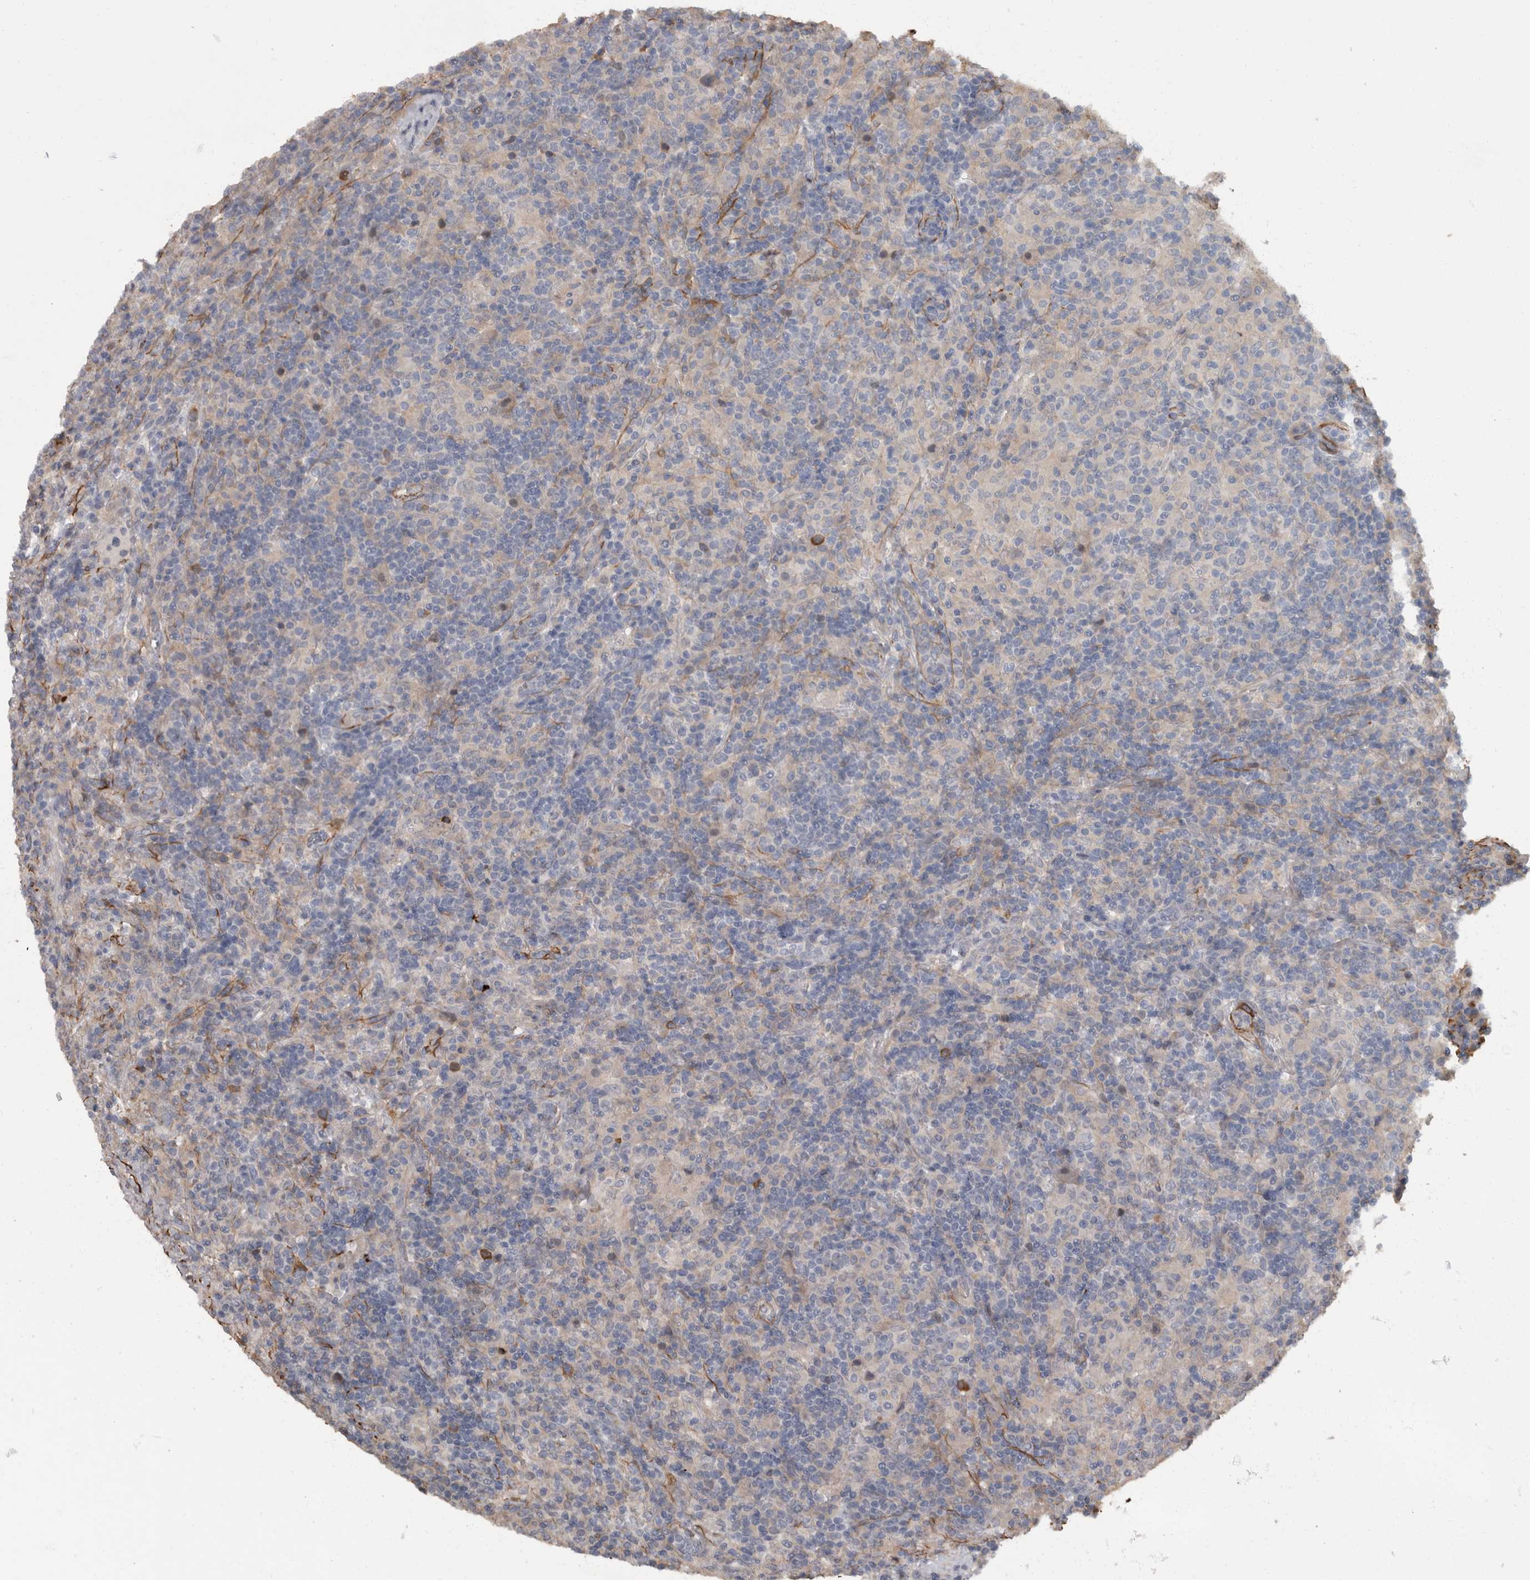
{"staining": {"intensity": "negative", "quantity": "none", "location": "none"}, "tissue": "lymphoma", "cell_type": "Tumor cells", "image_type": "cancer", "snomed": [{"axis": "morphology", "description": "Hodgkin's disease, NOS"}, {"axis": "topography", "description": "Lymph node"}], "caption": "The photomicrograph reveals no significant staining in tumor cells of Hodgkin's disease.", "gene": "MASTL", "patient": {"sex": "male", "age": 70}}